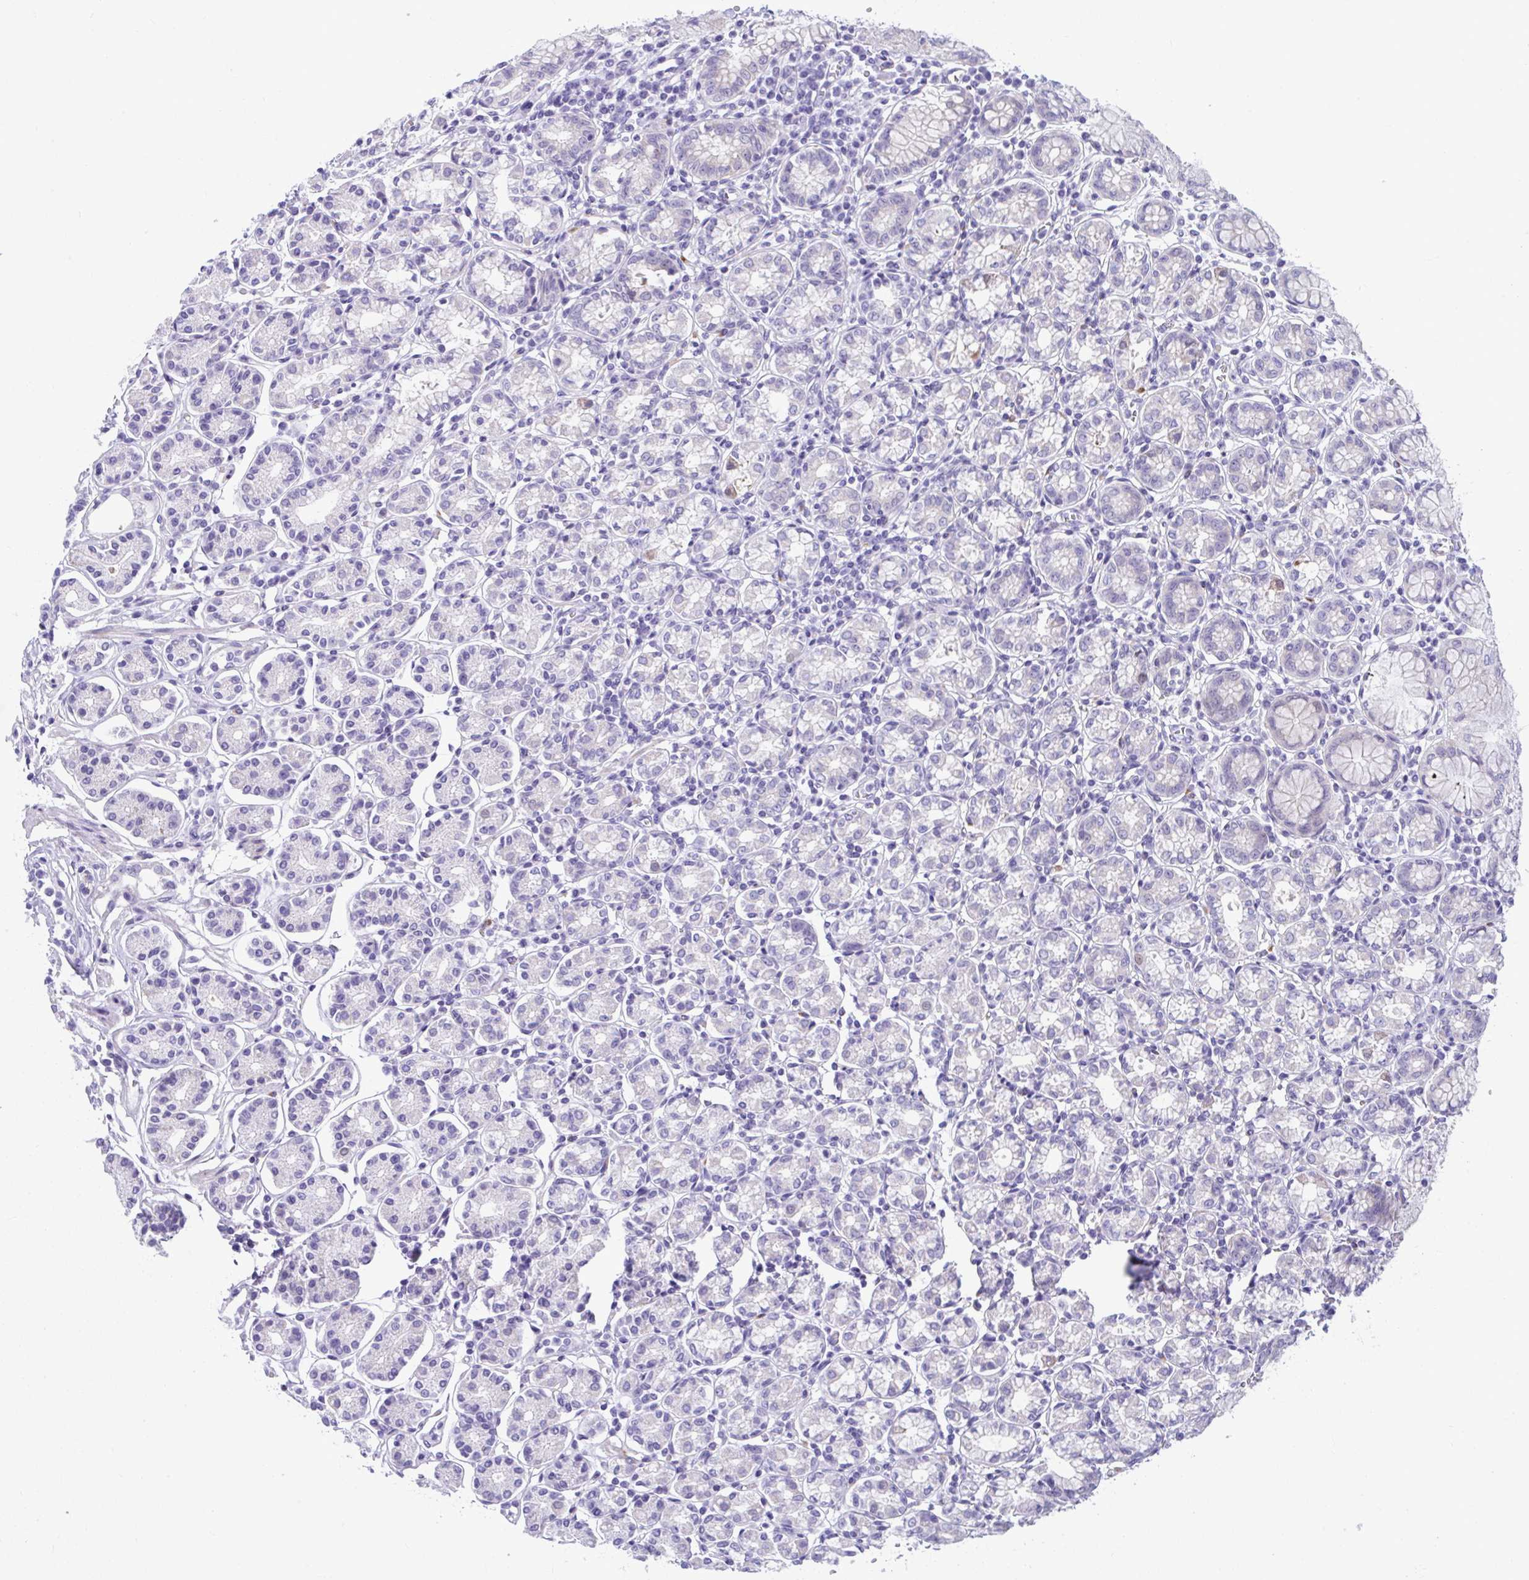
{"staining": {"intensity": "negative", "quantity": "none", "location": "none"}, "tissue": "stomach", "cell_type": "Glandular cells", "image_type": "normal", "snomed": [{"axis": "morphology", "description": "Normal tissue, NOS"}, {"axis": "topography", "description": "Stomach"}], "caption": "This is a histopathology image of immunohistochemistry staining of normal stomach, which shows no positivity in glandular cells. The staining is performed using DAB brown chromogen with nuclei counter-stained in using hematoxylin.", "gene": "ISL1", "patient": {"sex": "female", "age": 62}}